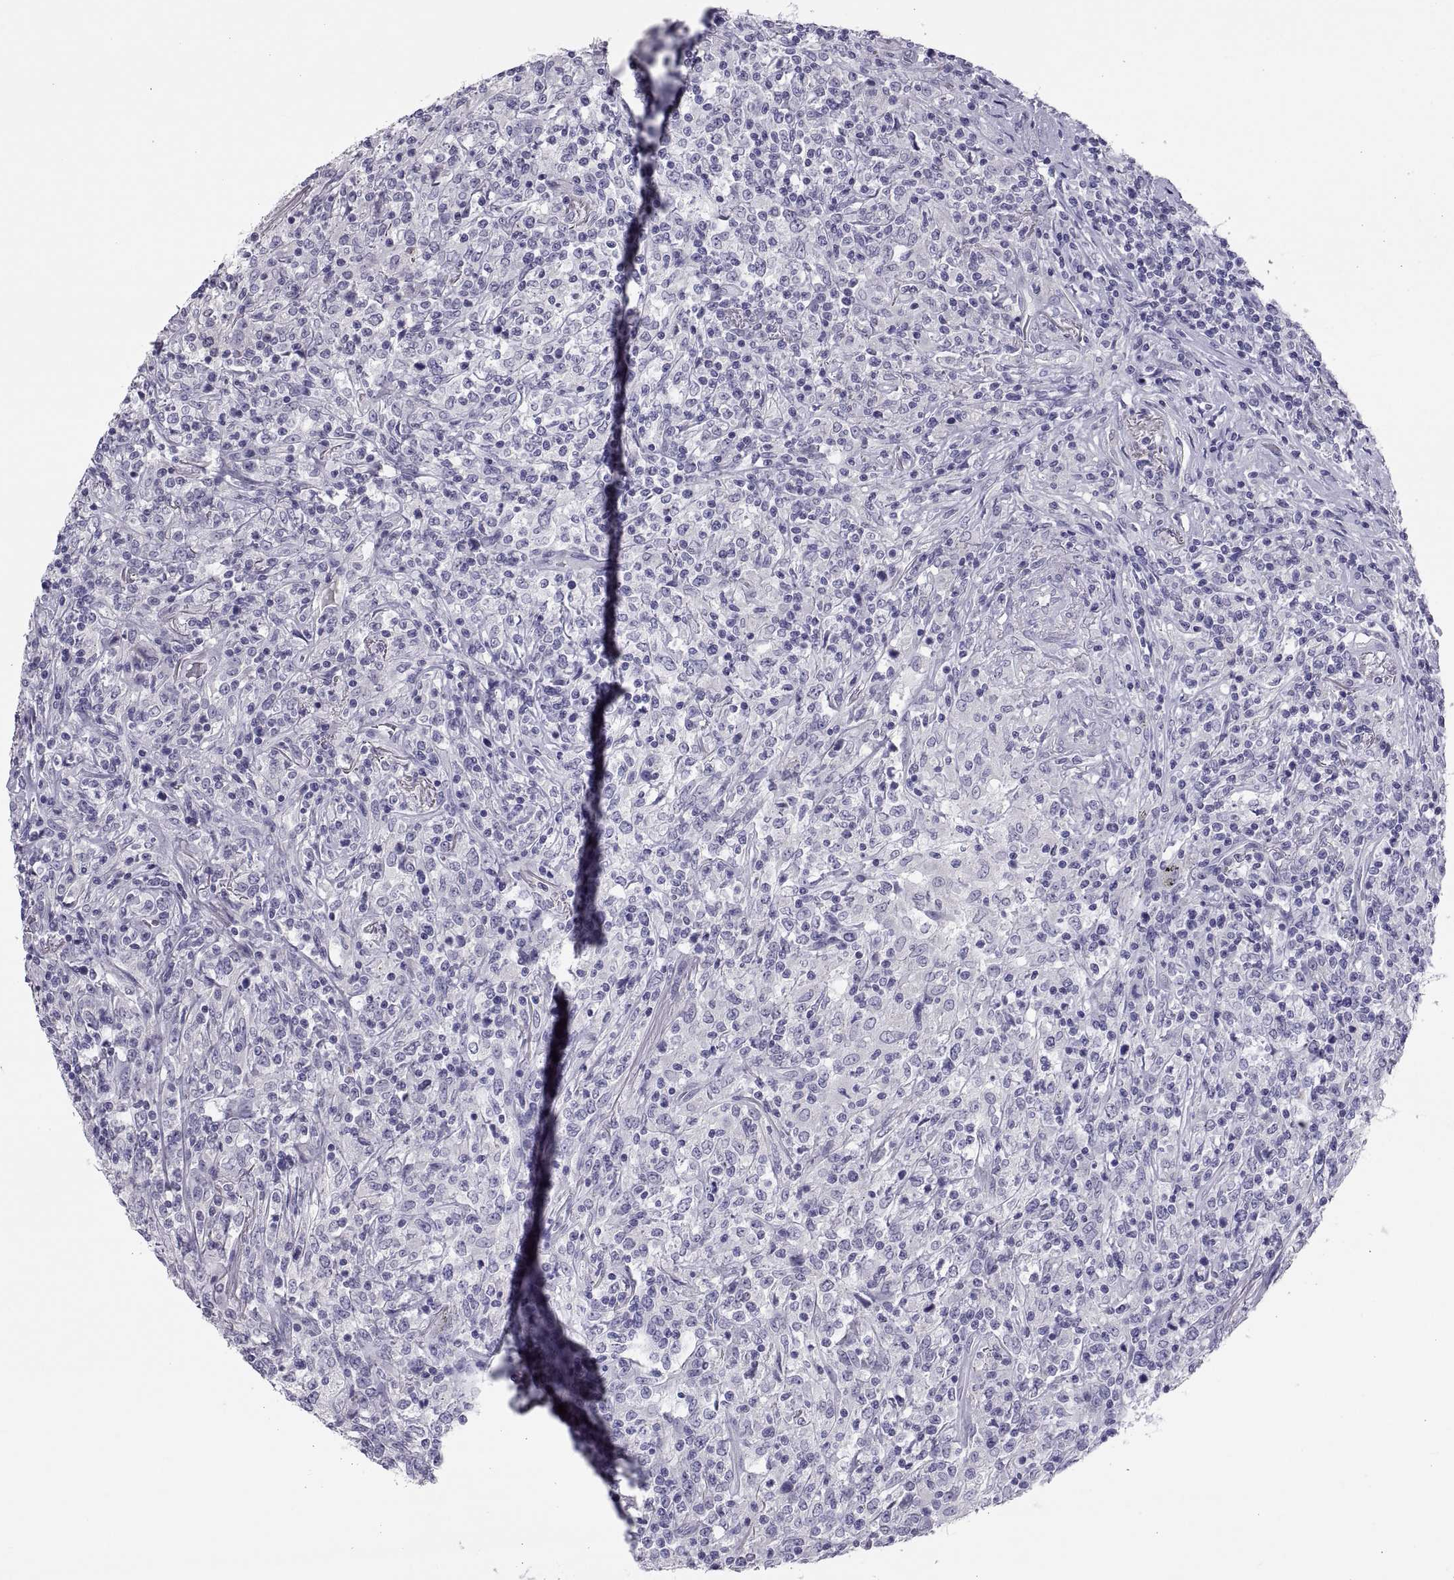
{"staining": {"intensity": "negative", "quantity": "none", "location": "none"}, "tissue": "lymphoma", "cell_type": "Tumor cells", "image_type": "cancer", "snomed": [{"axis": "morphology", "description": "Malignant lymphoma, non-Hodgkin's type, High grade"}, {"axis": "topography", "description": "Lung"}], "caption": "A photomicrograph of malignant lymphoma, non-Hodgkin's type (high-grade) stained for a protein exhibits no brown staining in tumor cells.", "gene": "IGSF1", "patient": {"sex": "male", "age": 79}}